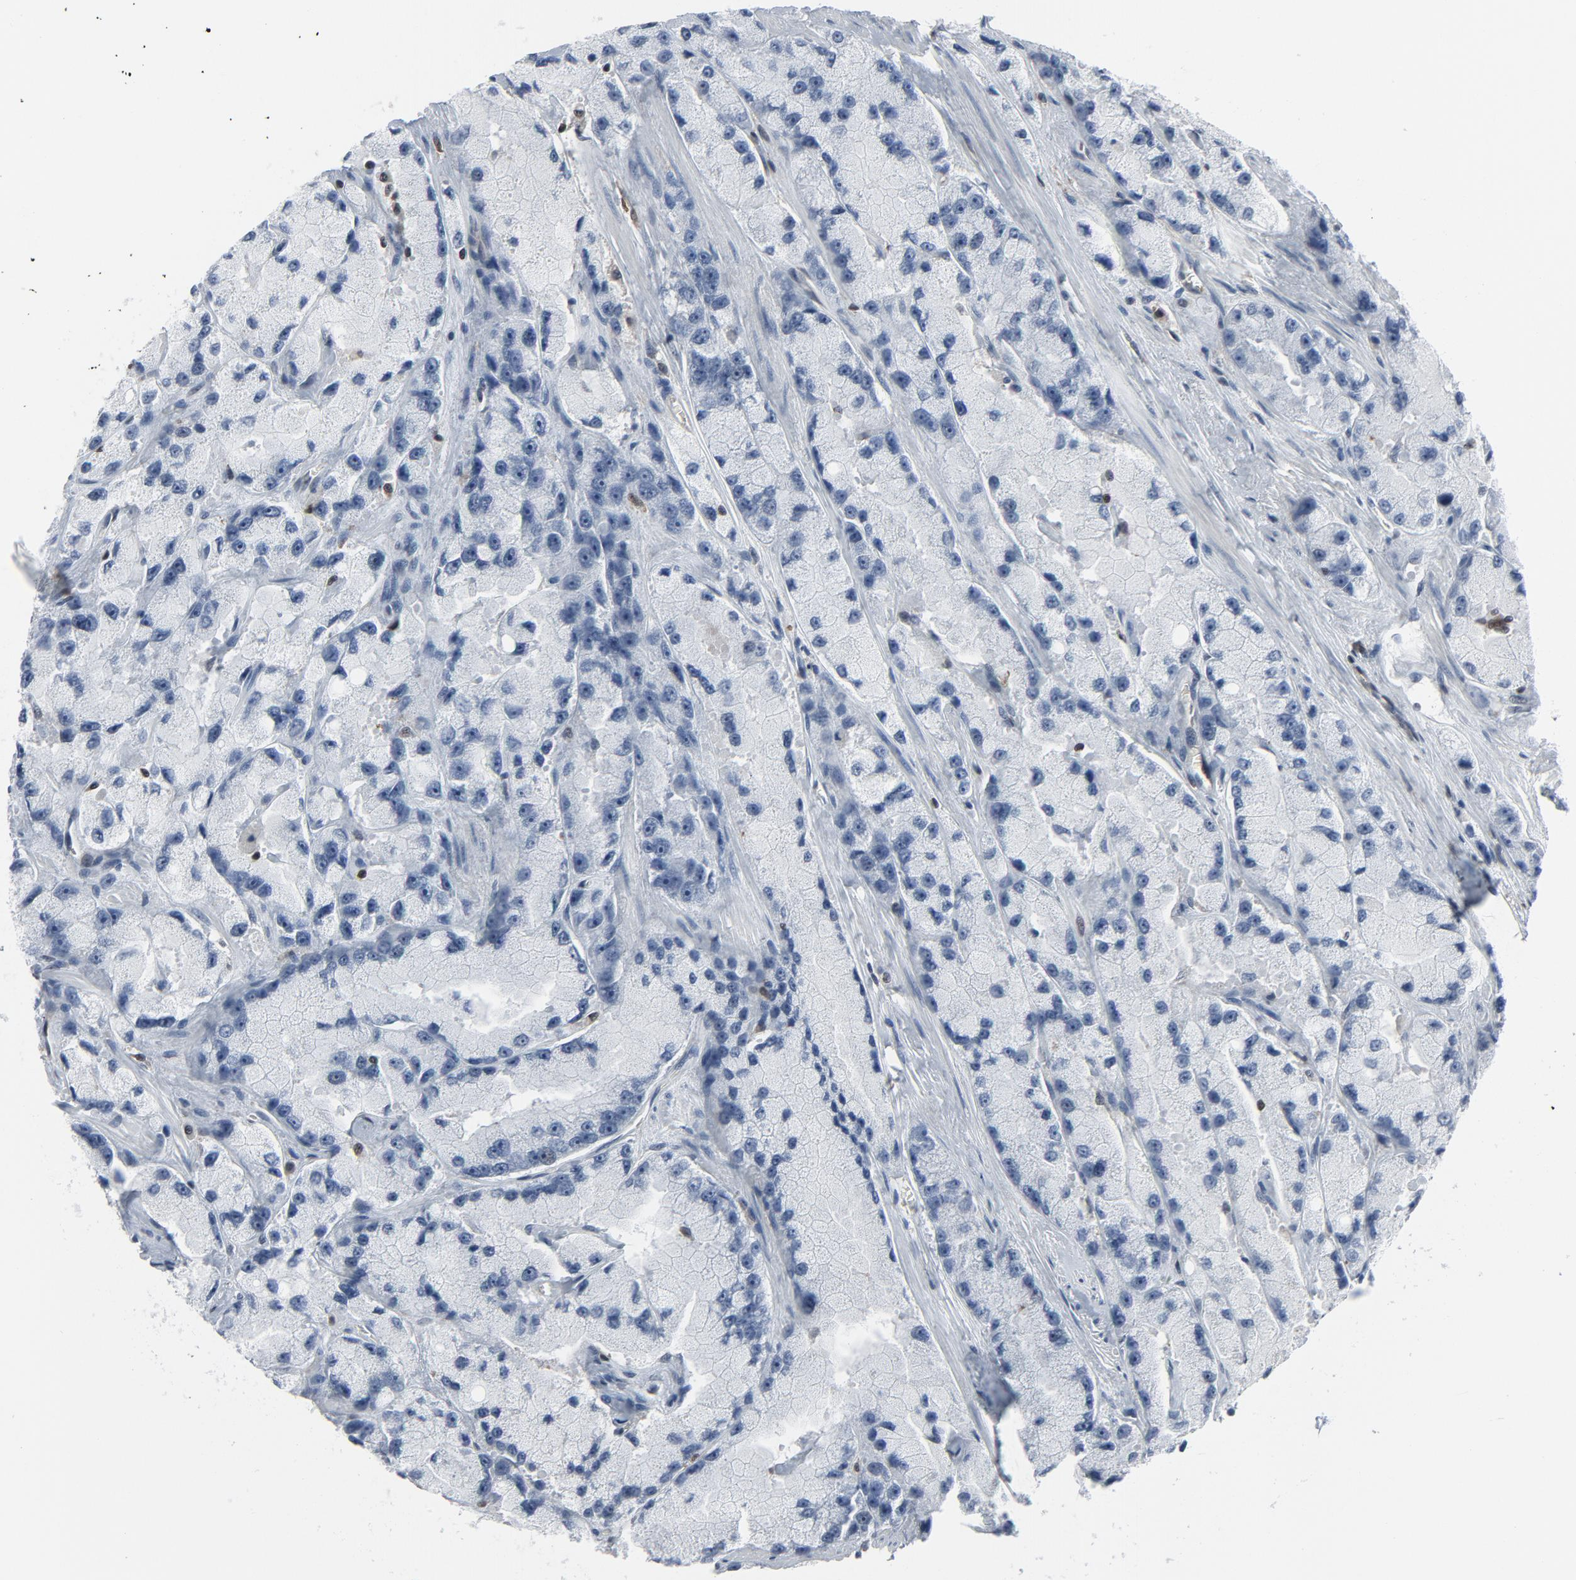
{"staining": {"intensity": "negative", "quantity": "none", "location": "none"}, "tissue": "prostate cancer", "cell_type": "Tumor cells", "image_type": "cancer", "snomed": [{"axis": "morphology", "description": "Adenocarcinoma, High grade"}, {"axis": "topography", "description": "Prostate"}], "caption": "Tumor cells show no significant protein expression in high-grade adenocarcinoma (prostate).", "gene": "STAT5A", "patient": {"sex": "male", "age": 58}}